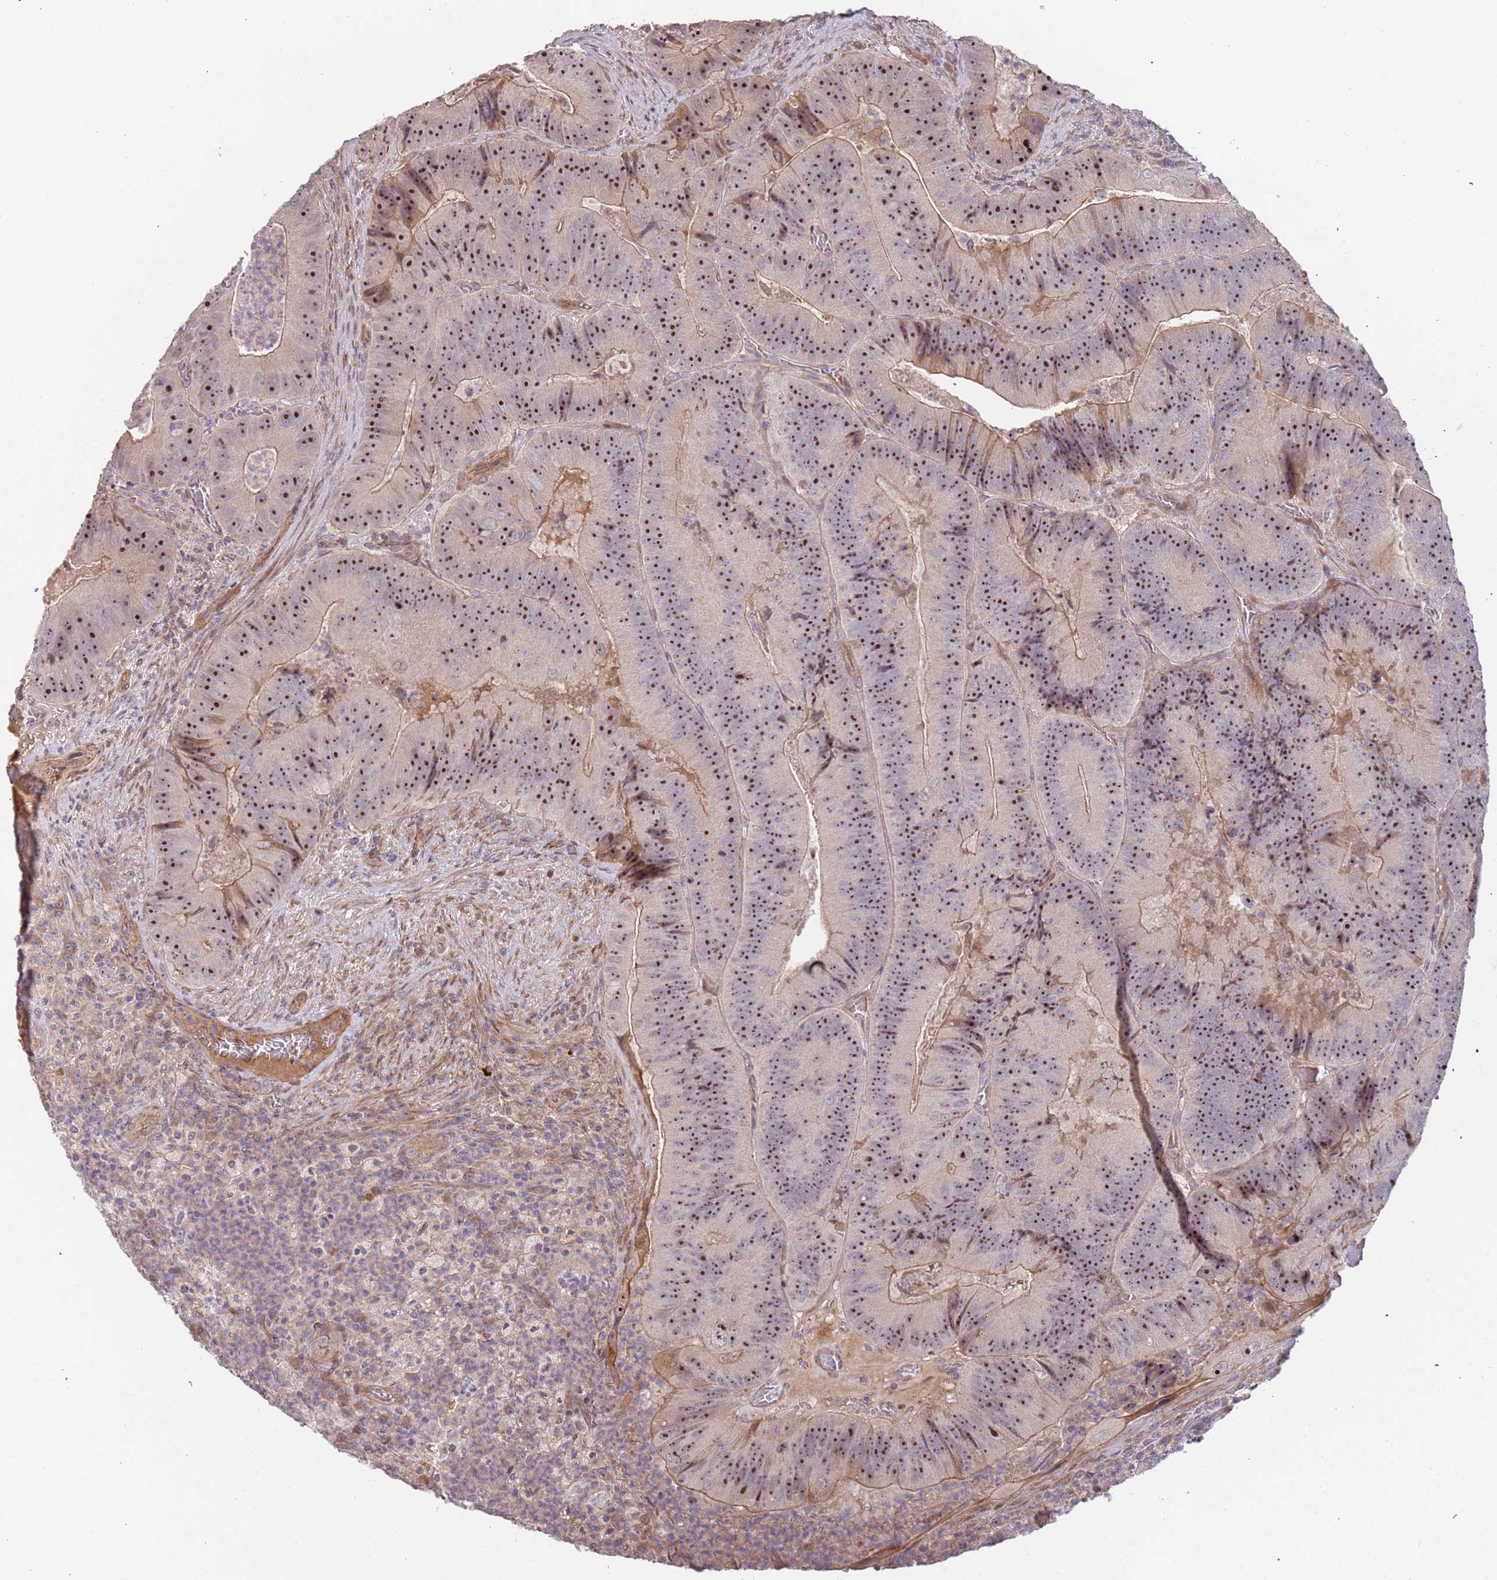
{"staining": {"intensity": "moderate", "quantity": ">75%", "location": "cytoplasmic/membranous,nuclear"}, "tissue": "colorectal cancer", "cell_type": "Tumor cells", "image_type": "cancer", "snomed": [{"axis": "morphology", "description": "Adenocarcinoma, NOS"}, {"axis": "topography", "description": "Colon"}], "caption": "Immunohistochemistry (IHC) (DAB) staining of human colorectal adenocarcinoma demonstrates moderate cytoplasmic/membranous and nuclear protein staining in approximately >75% of tumor cells. (IHC, brightfield microscopy, high magnification).", "gene": "TRAPPC6B", "patient": {"sex": "female", "age": 86}}